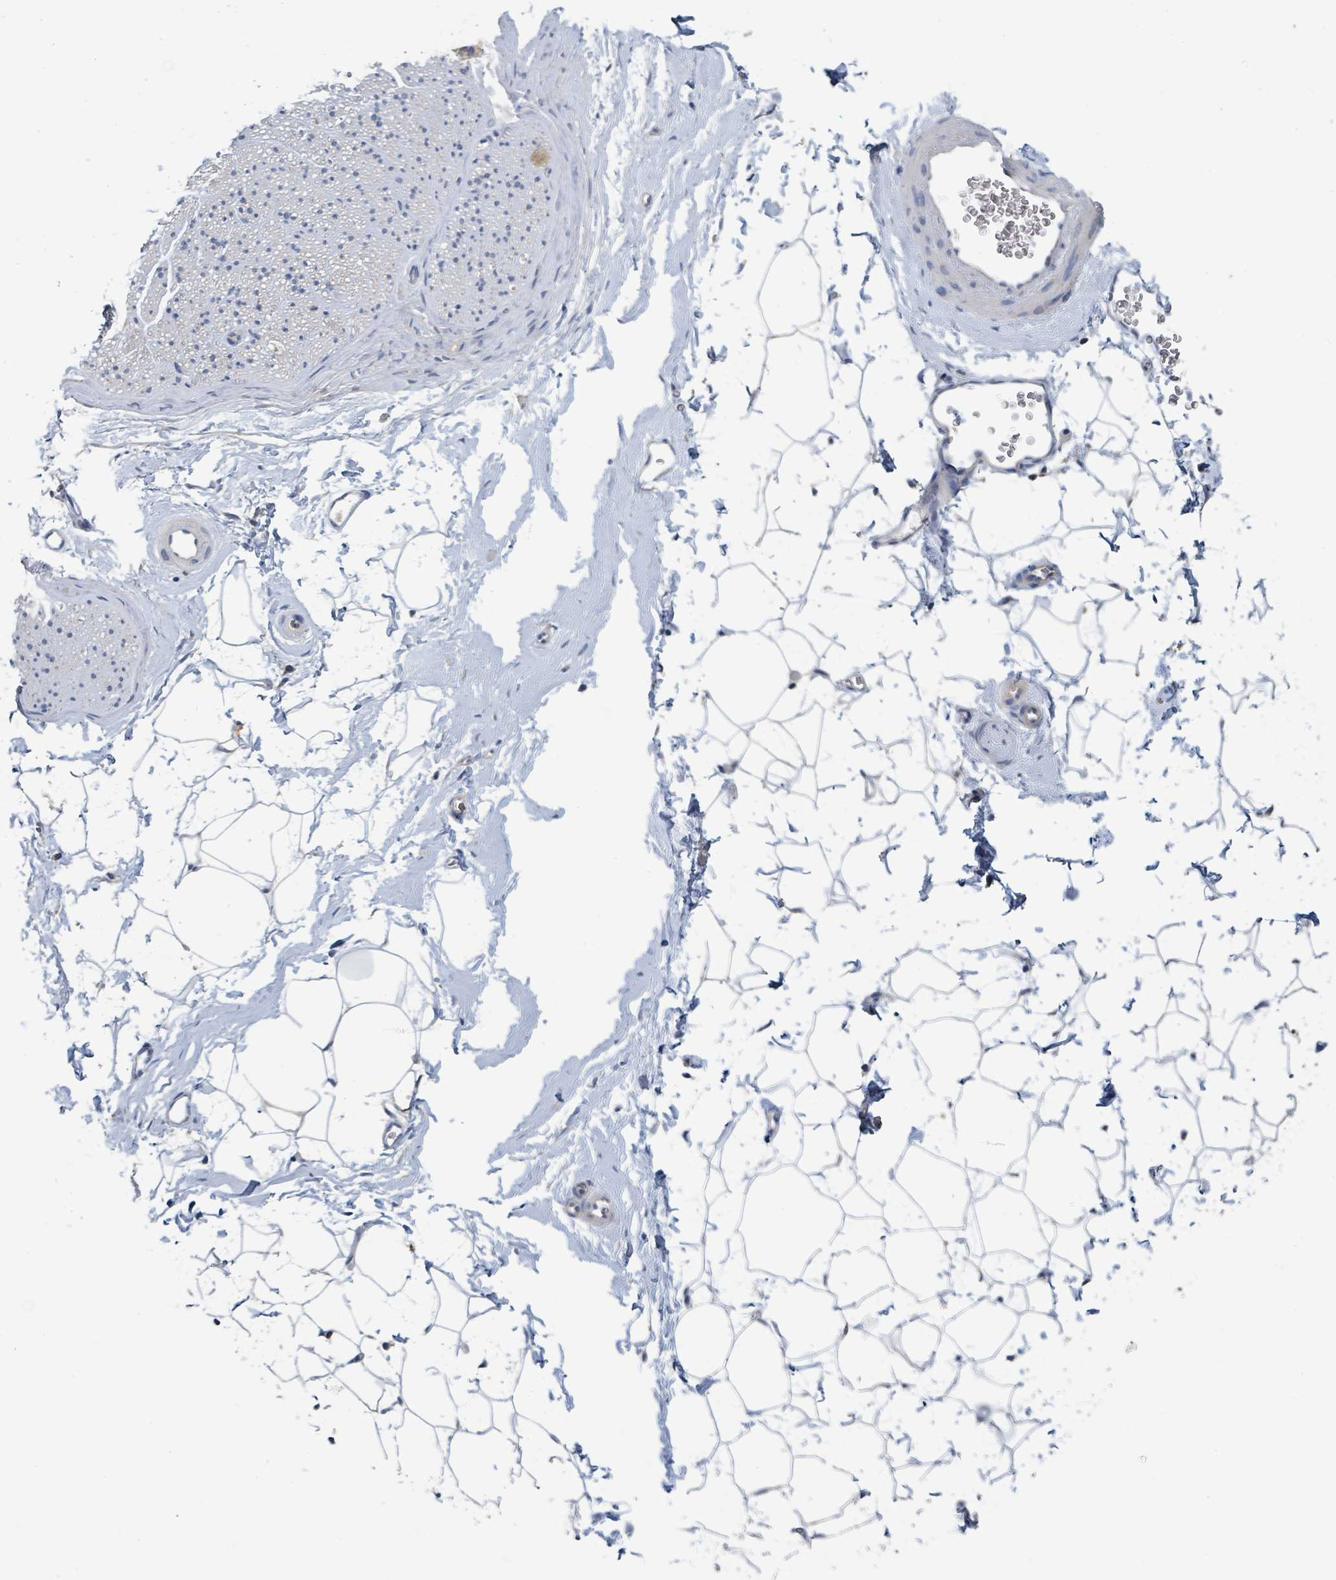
{"staining": {"intensity": "negative", "quantity": "none", "location": "none"}, "tissue": "adipose tissue", "cell_type": "Adipocytes", "image_type": "normal", "snomed": [{"axis": "morphology", "description": "Normal tissue, NOS"}, {"axis": "morphology", "description": "Adenocarcinoma, High grade"}, {"axis": "topography", "description": "Prostate"}, {"axis": "topography", "description": "Peripheral nerve tissue"}], "caption": "IHC photomicrograph of benign human adipose tissue stained for a protein (brown), which demonstrates no staining in adipocytes.", "gene": "LRRC42", "patient": {"sex": "male", "age": 68}}